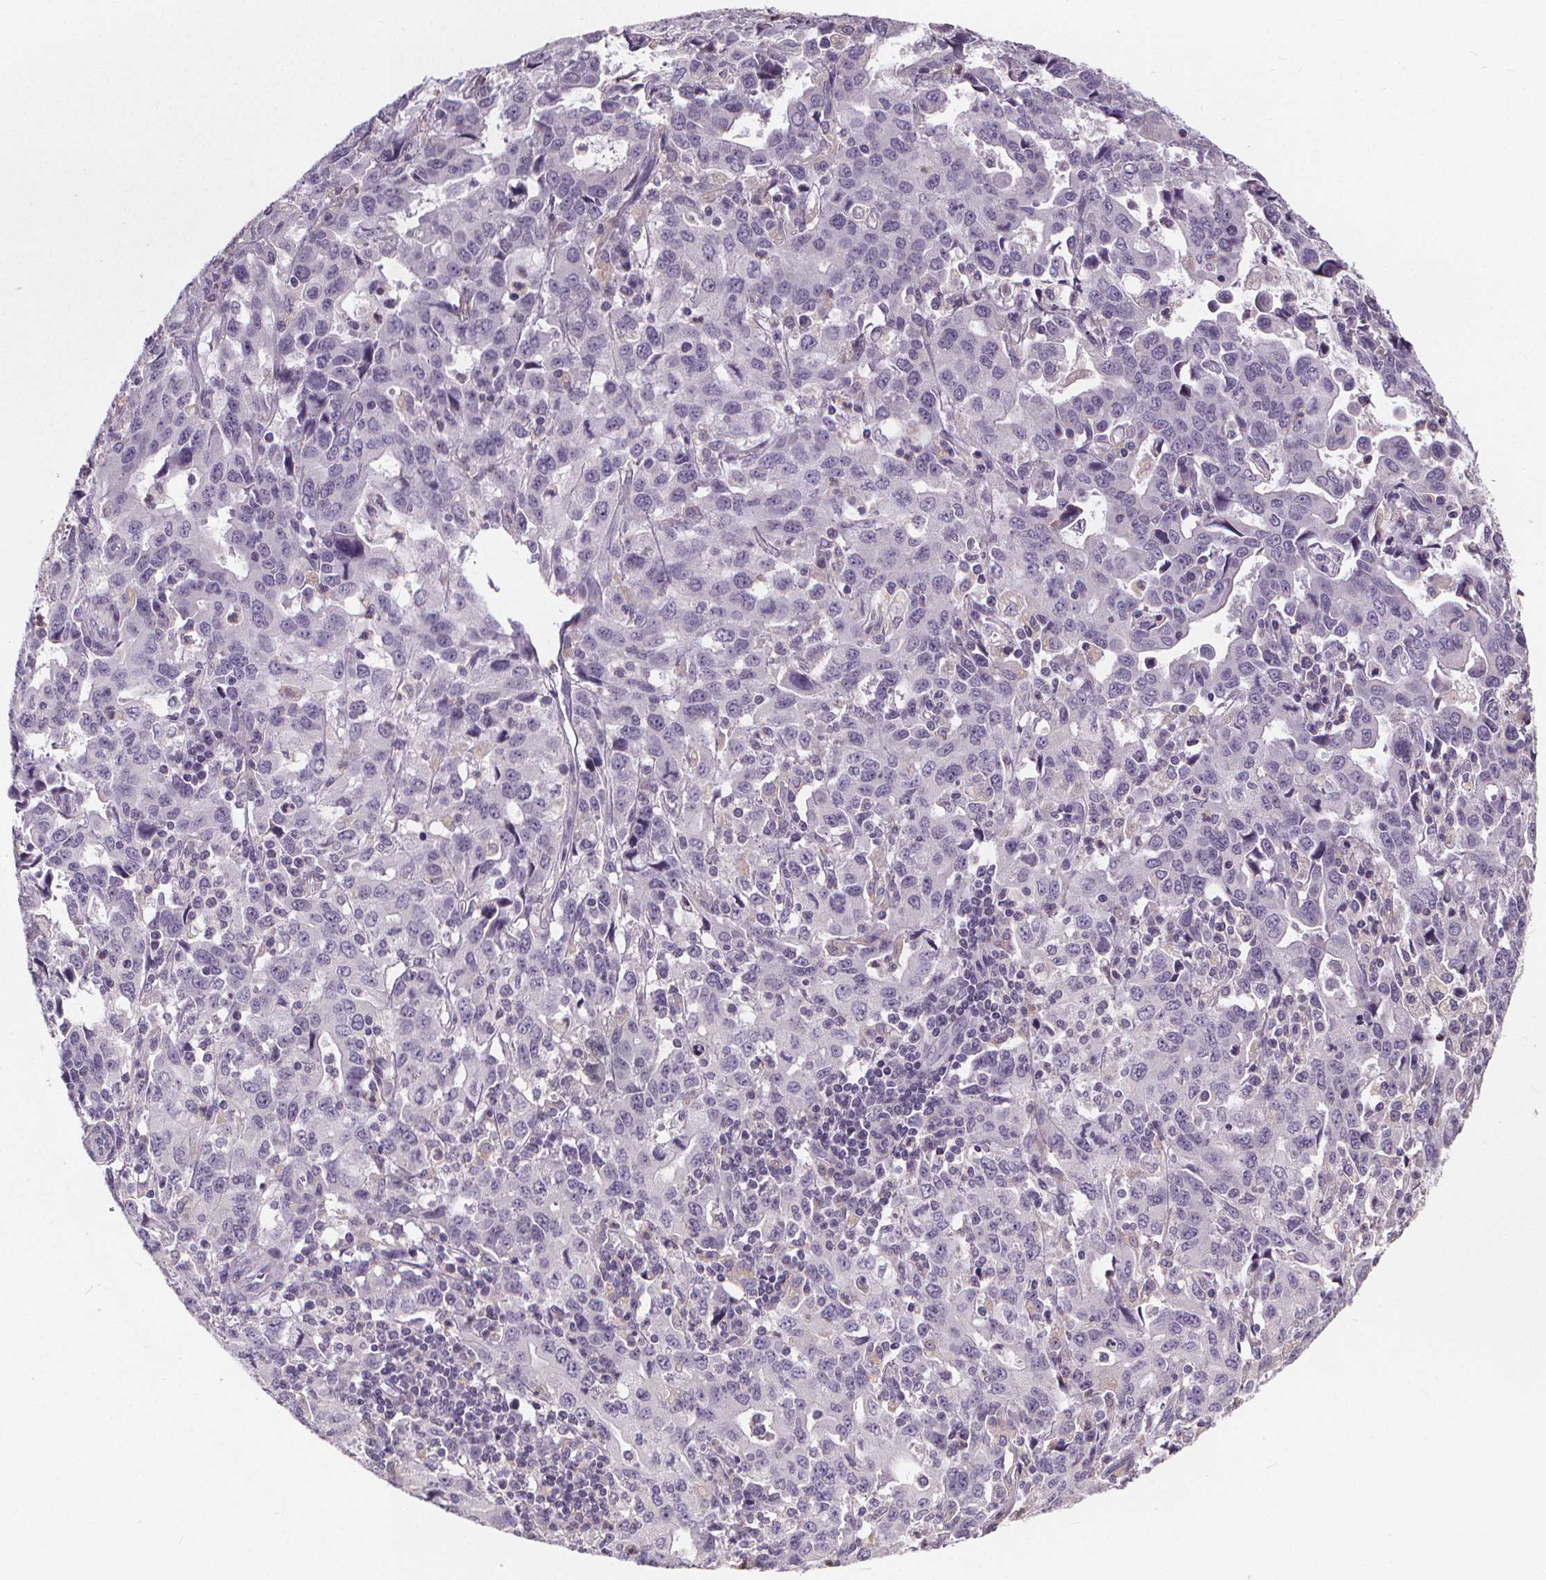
{"staining": {"intensity": "negative", "quantity": "none", "location": "none"}, "tissue": "stomach cancer", "cell_type": "Tumor cells", "image_type": "cancer", "snomed": [{"axis": "morphology", "description": "Adenocarcinoma, NOS"}, {"axis": "topography", "description": "Stomach, upper"}], "caption": "Micrograph shows no protein positivity in tumor cells of stomach cancer (adenocarcinoma) tissue. The staining is performed using DAB (3,3'-diaminobenzidine) brown chromogen with nuclei counter-stained in using hematoxylin.", "gene": "ATP6V1D", "patient": {"sex": "male", "age": 85}}